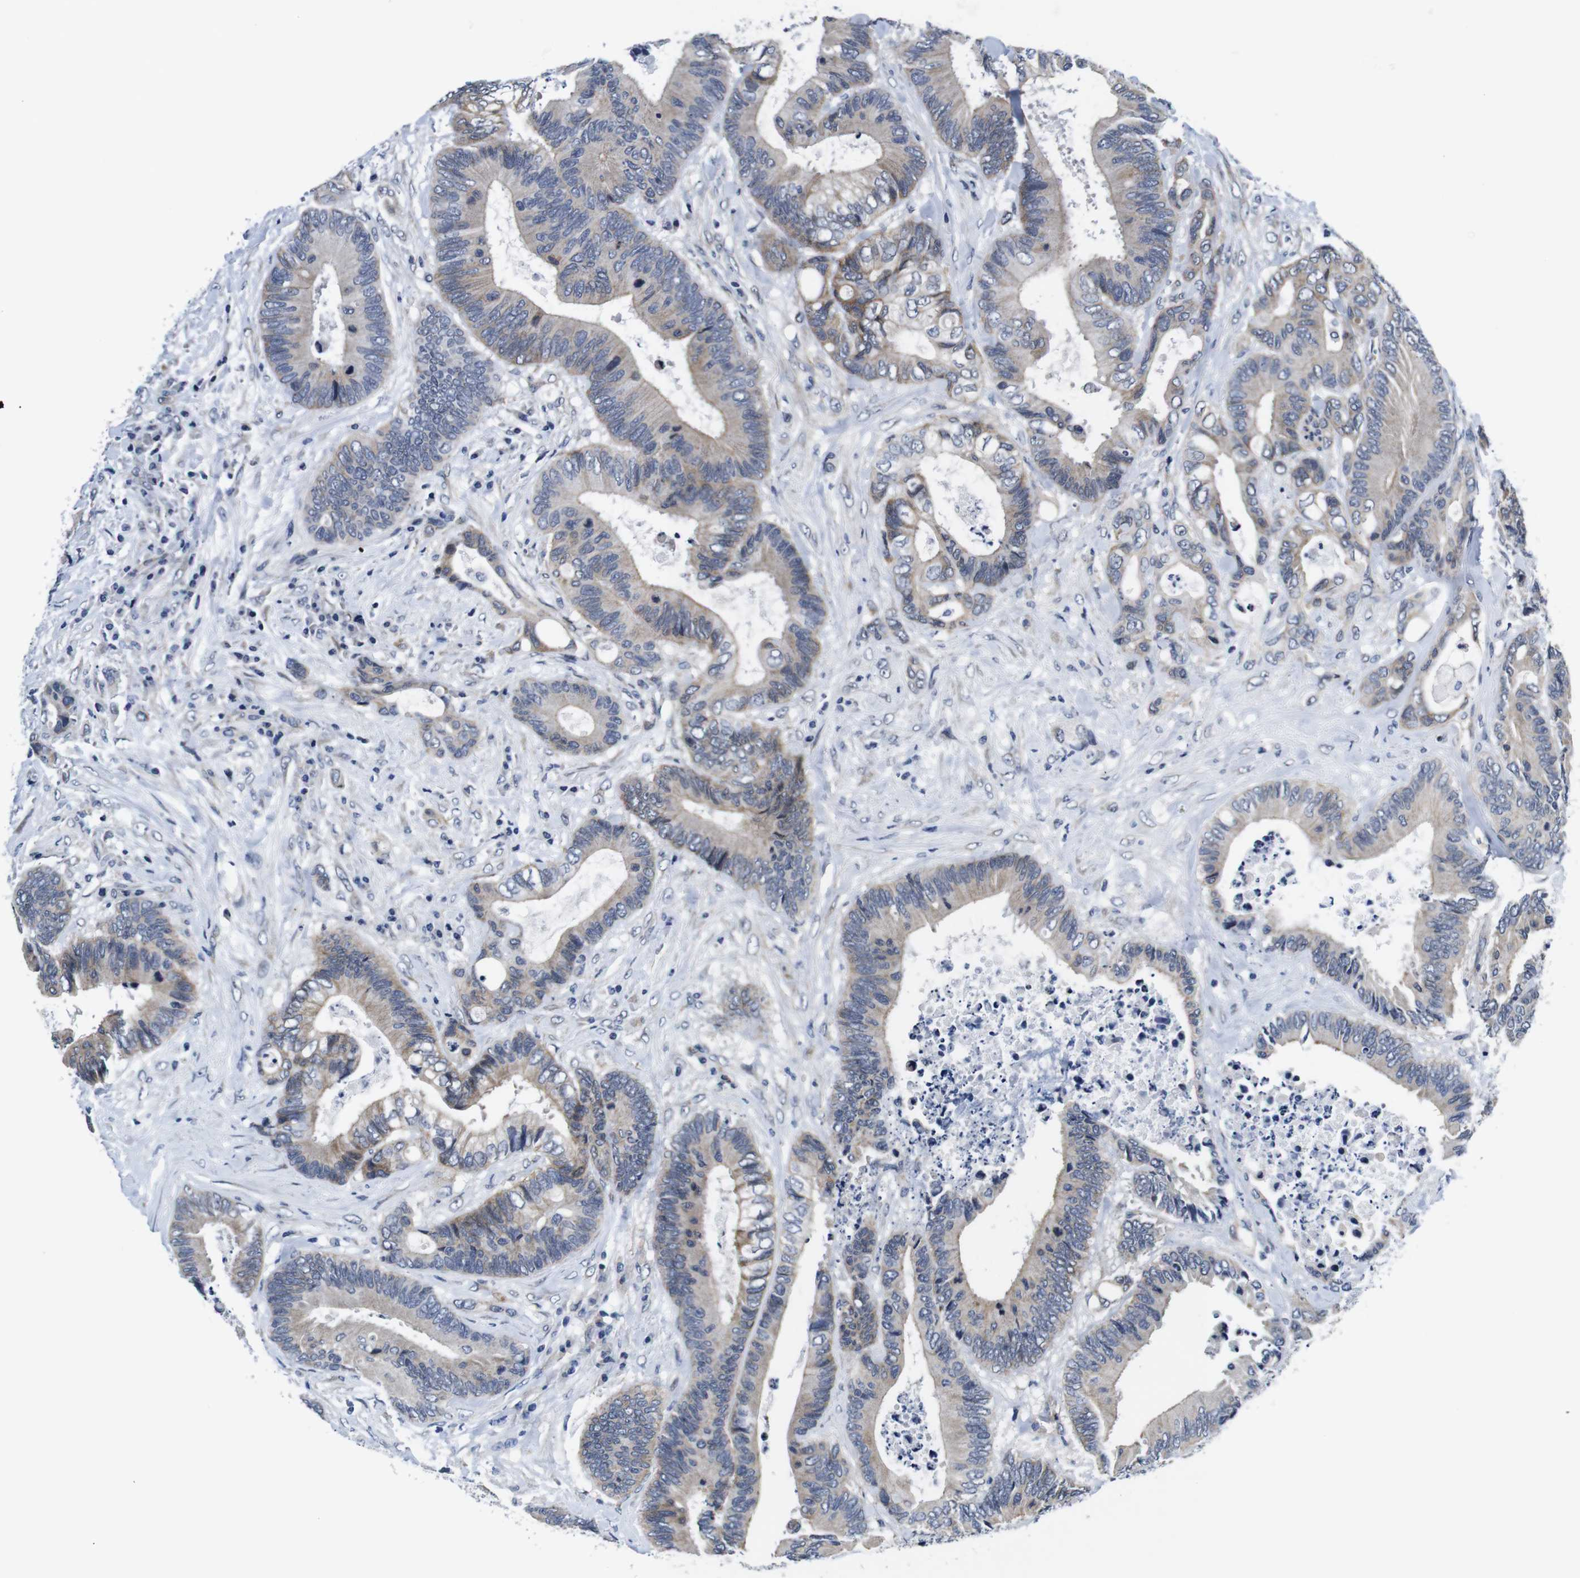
{"staining": {"intensity": "weak", "quantity": "25%-75%", "location": "cytoplasmic/membranous"}, "tissue": "colorectal cancer", "cell_type": "Tumor cells", "image_type": "cancer", "snomed": [{"axis": "morphology", "description": "Adenocarcinoma, NOS"}, {"axis": "topography", "description": "Rectum"}], "caption": "The image demonstrates a brown stain indicating the presence of a protein in the cytoplasmic/membranous of tumor cells in colorectal cancer.", "gene": "SOCS3", "patient": {"sex": "male", "age": 55}}